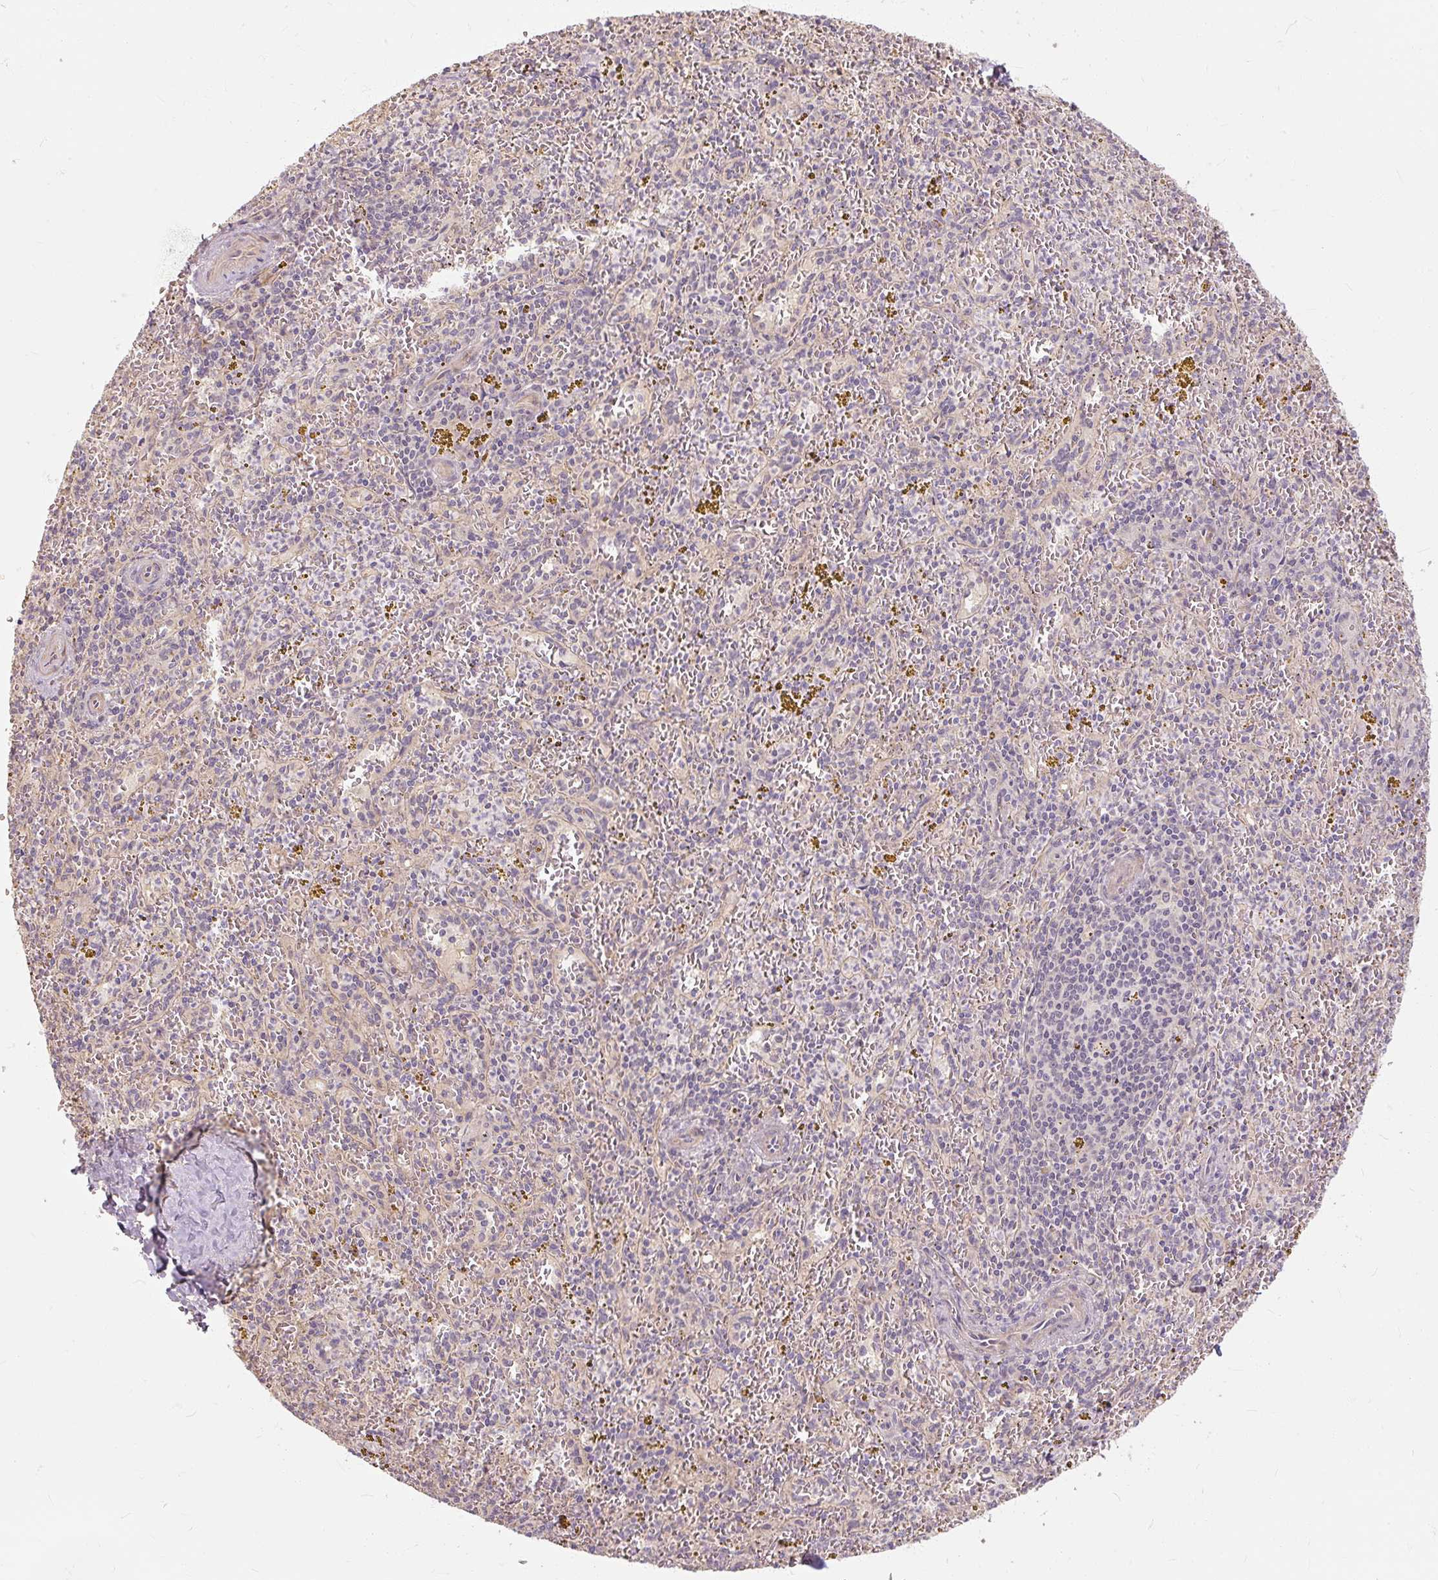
{"staining": {"intensity": "negative", "quantity": "none", "location": "none"}, "tissue": "spleen", "cell_type": "Cells in red pulp", "image_type": "normal", "snomed": [{"axis": "morphology", "description": "Normal tissue, NOS"}, {"axis": "topography", "description": "Spleen"}], "caption": "An image of spleen stained for a protein demonstrates no brown staining in cells in red pulp.", "gene": "RB1CC1", "patient": {"sex": "male", "age": 57}}